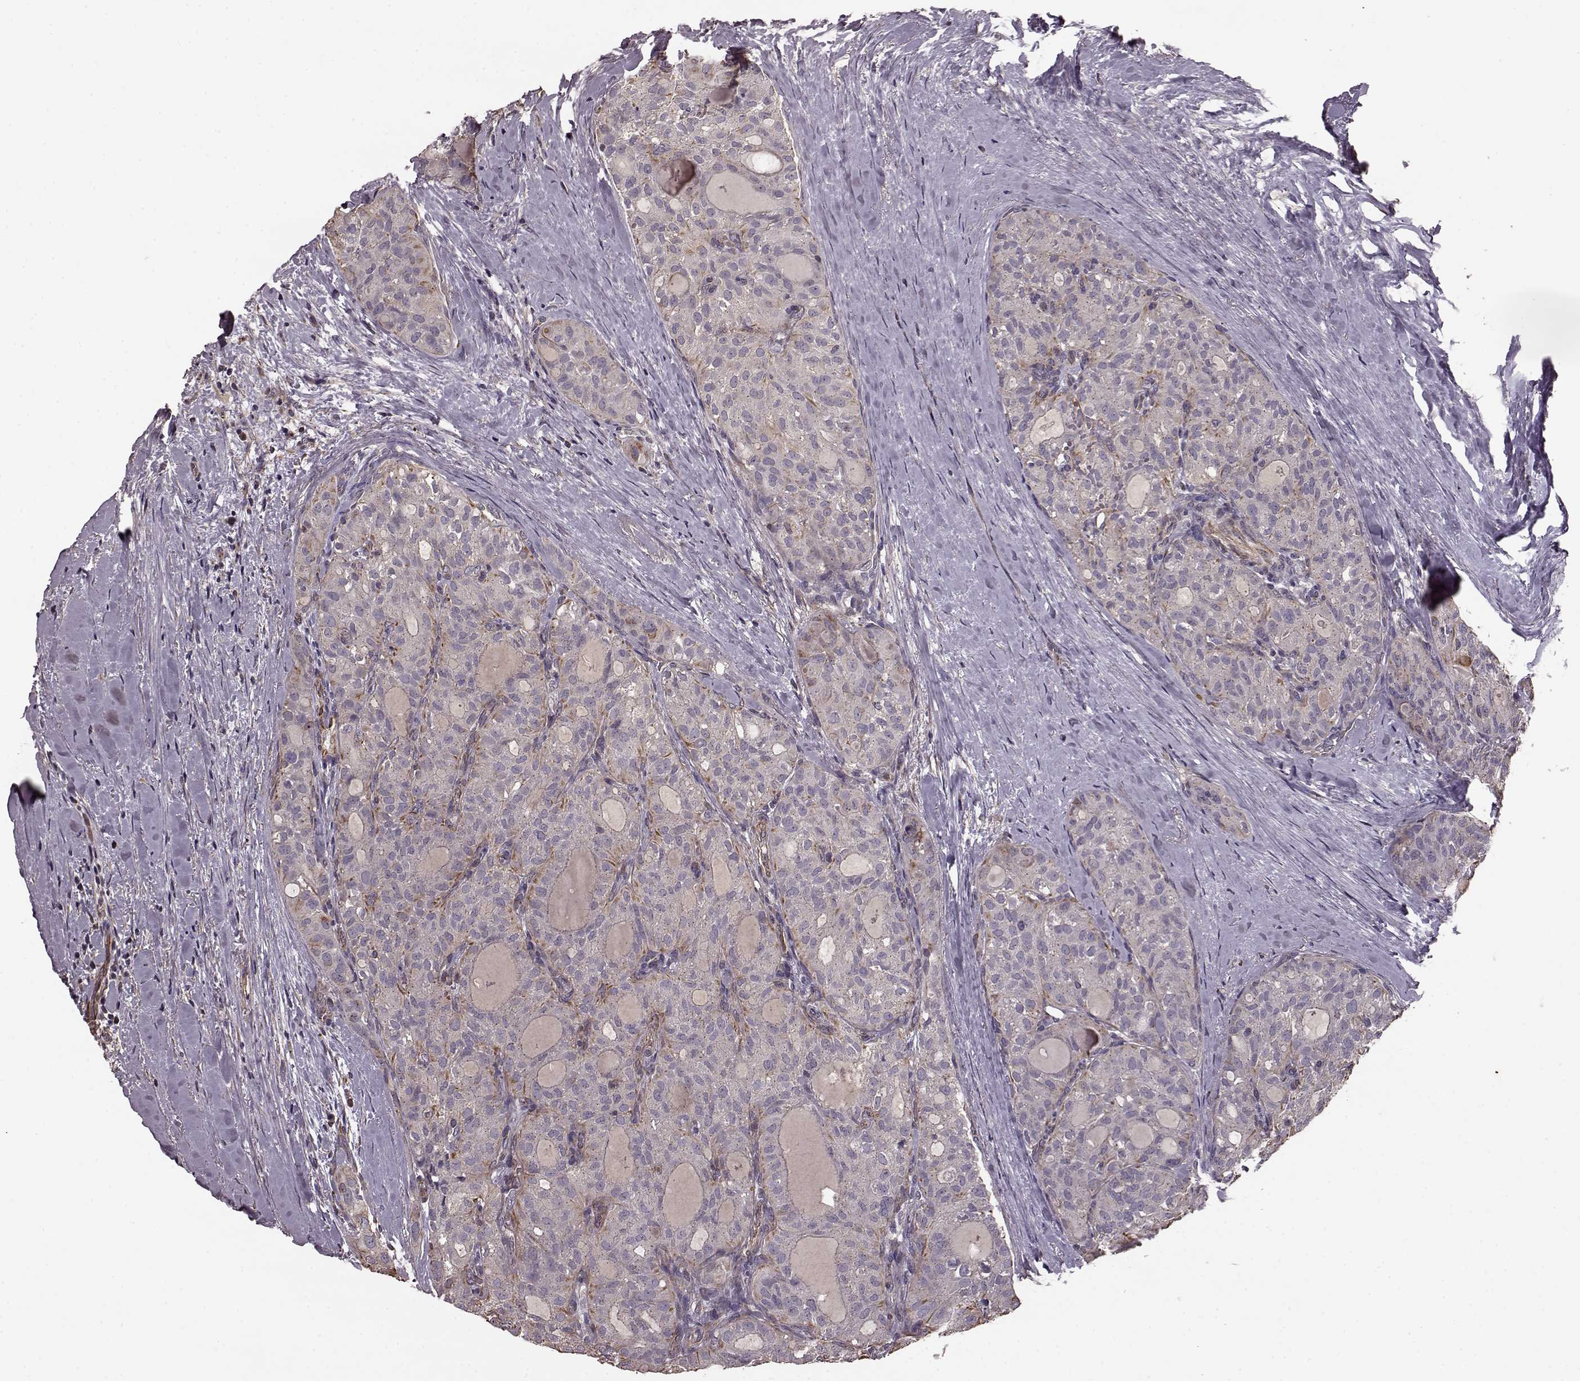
{"staining": {"intensity": "weak", "quantity": "<25%", "location": "cytoplasmic/membranous"}, "tissue": "thyroid cancer", "cell_type": "Tumor cells", "image_type": "cancer", "snomed": [{"axis": "morphology", "description": "Follicular adenoma carcinoma, NOS"}, {"axis": "topography", "description": "Thyroid gland"}], "caption": "Tumor cells are negative for brown protein staining in thyroid follicular adenoma carcinoma.", "gene": "NTF3", "patient": {"sex": "male", "age": 75}}